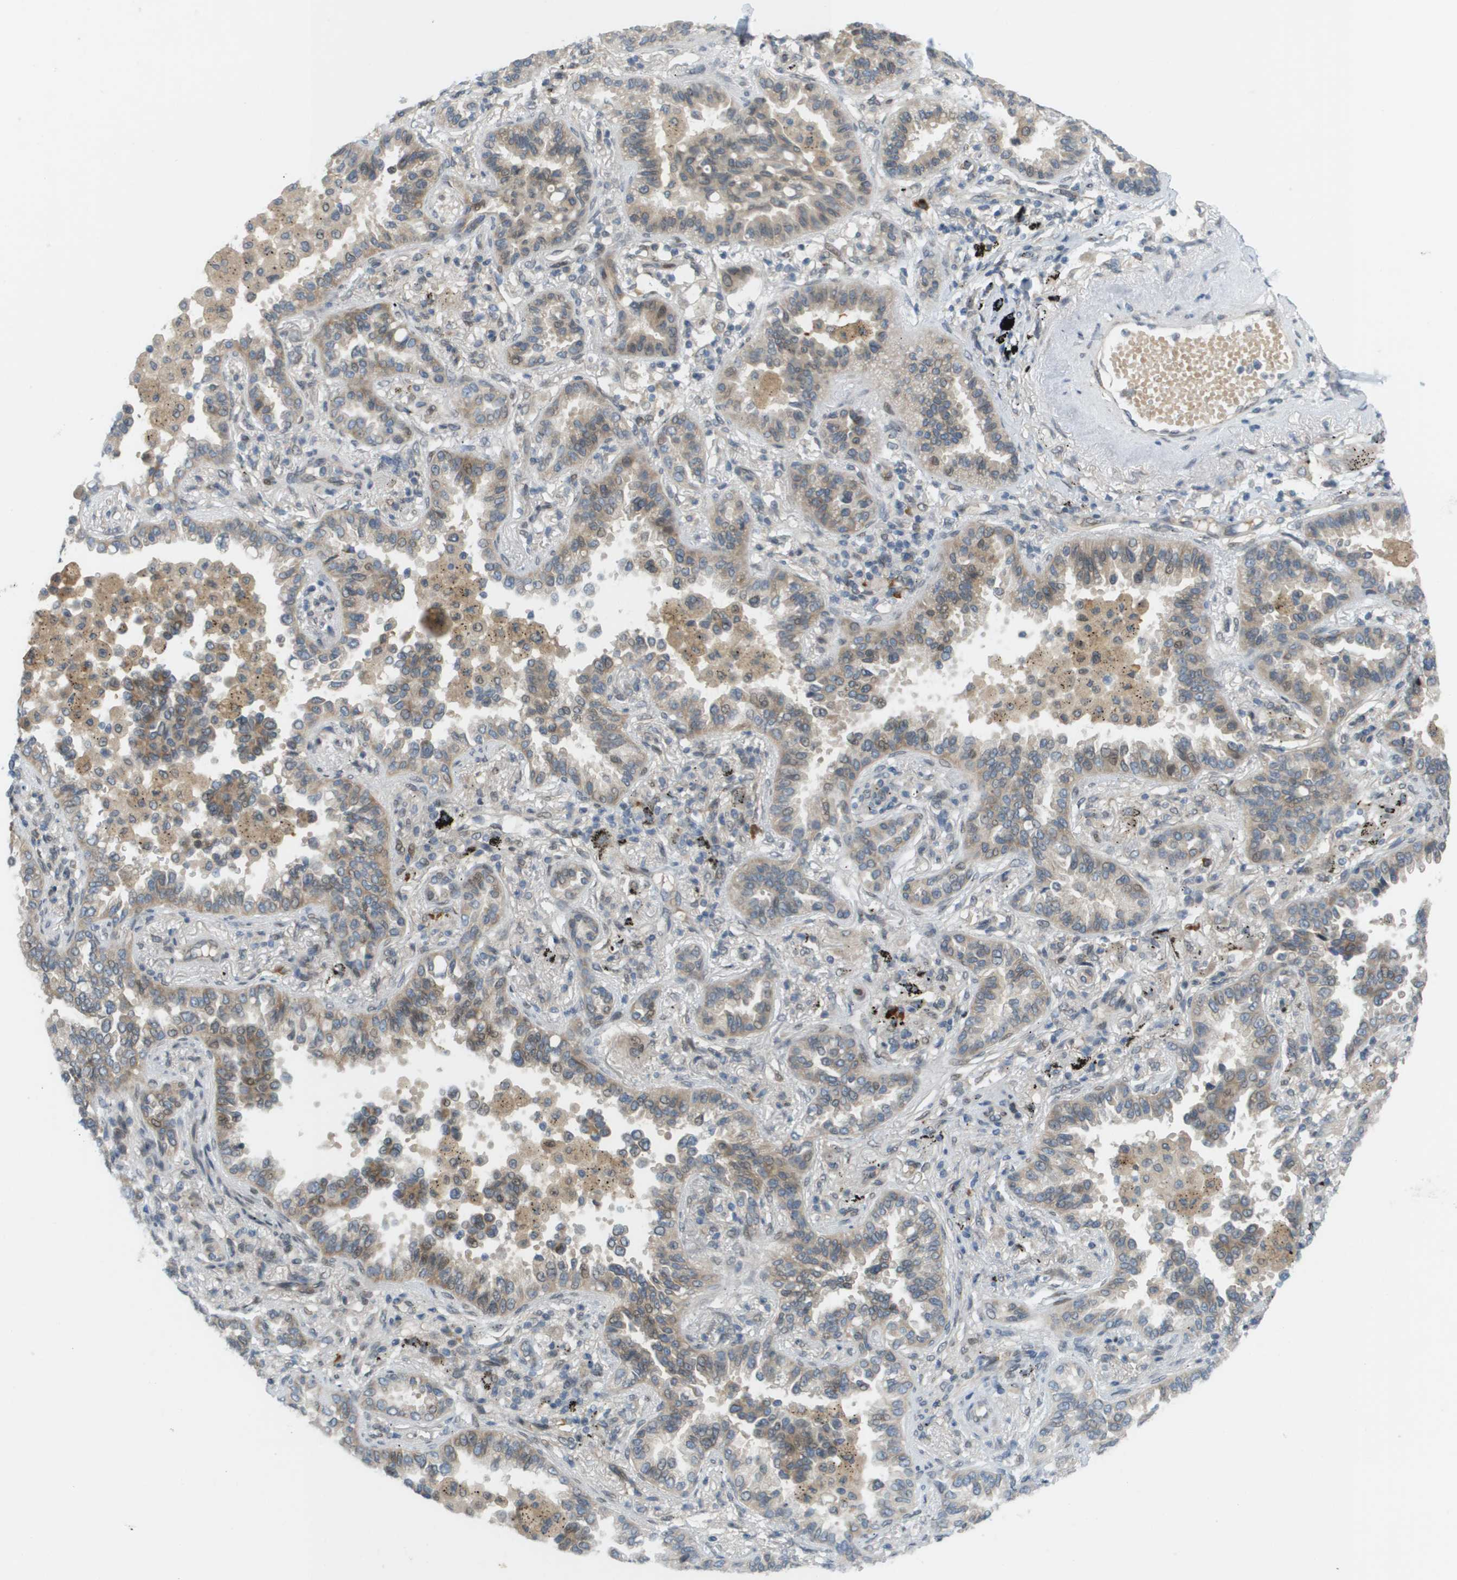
{"staining": {"intensity": "weak", "quantity": ">75%", "location": "cytoplasmic/membranous,nuclear"}, "tissue": "lung cancer", "cell_type": "Tumor cells", "image_type": "cancer", "snomed": [{"axis": "morphology", "description": "Normal tissue, NOS"}, {"axis": "morphology", "description": "Adenocarcinoma, NOS"}, {"axis": "topography", "description": "Lung"}], "caption": "Immunohistochemical staining of lung cancer (adenocarcinoma) exhibits low levels of weak cytoplasmic/membranous and nuclear protein staining in approximately >75% of tumor cells.", "gene": "CACNB4", "patient": {"sex": "male", "age": 59}}